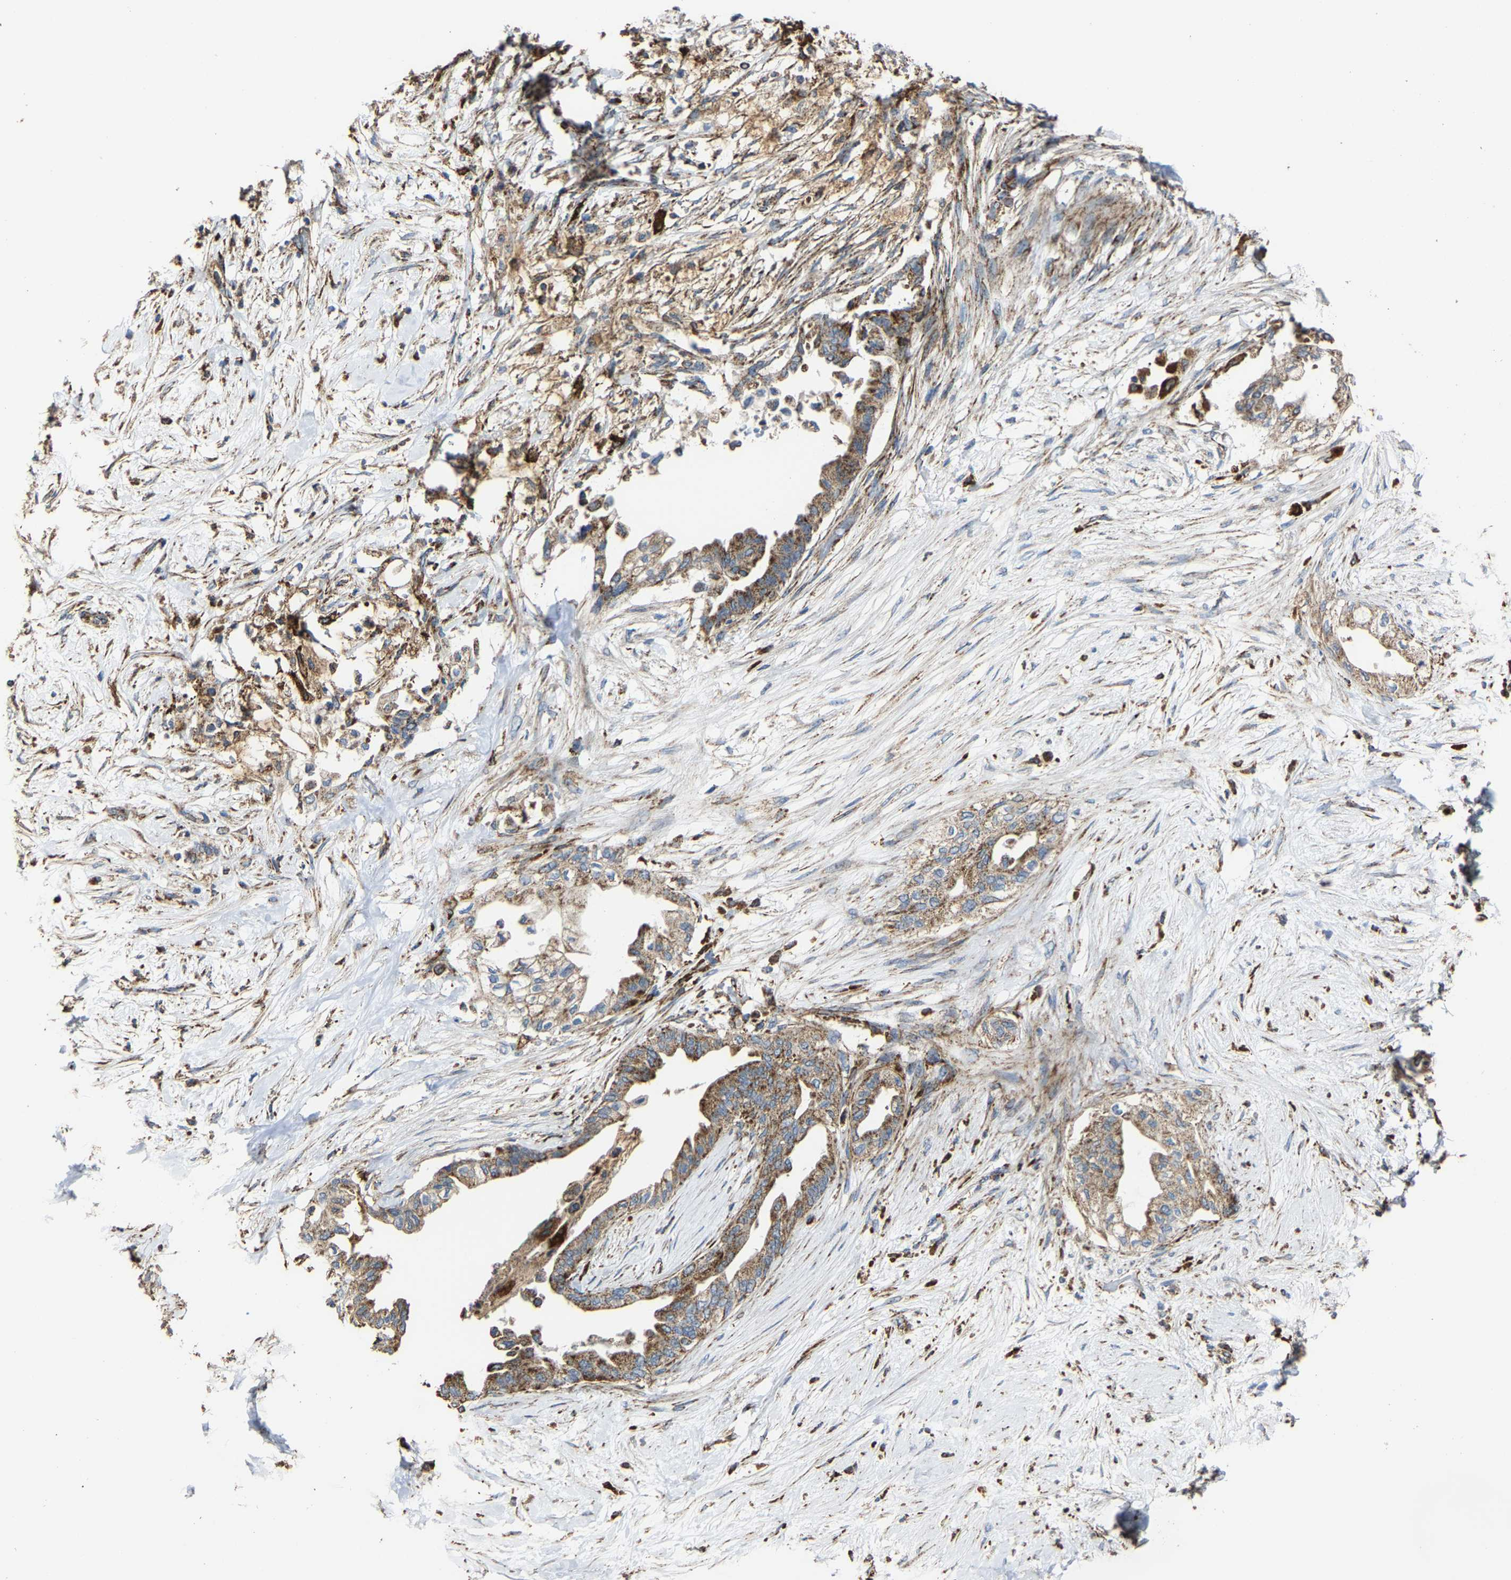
{"staining": {"intensity": "moderate", "quantity": ">75%", "location": "cytoplasmic/membranous"}, "tissue": "pancreatic cancer", "cell_type": "Tumor cells", "image_type": "cancer", "snomed": [{"axis": "morphology", "description": "Normal tissue, NOS"}, {"axis": "morphology", "description": "Adenocarcinoma, NOS"}, {"axis": "topography", "description": "Pancreas"}, {"axis": "topography", "description": "Duodenum"}], "caption": "Immunohistochemistry photomicrograph of neoplastic tissue: human pancreatic cancer stained using immunohistochemistry shows medium levels of moderate protein expression localized specifically in the cytoplasmic/membranous of tumor cells, appearing as a cytoplasmic/membranous brown color.", "gene": "NDUFV3", "patient": {"sex": "female", "age": 60}}